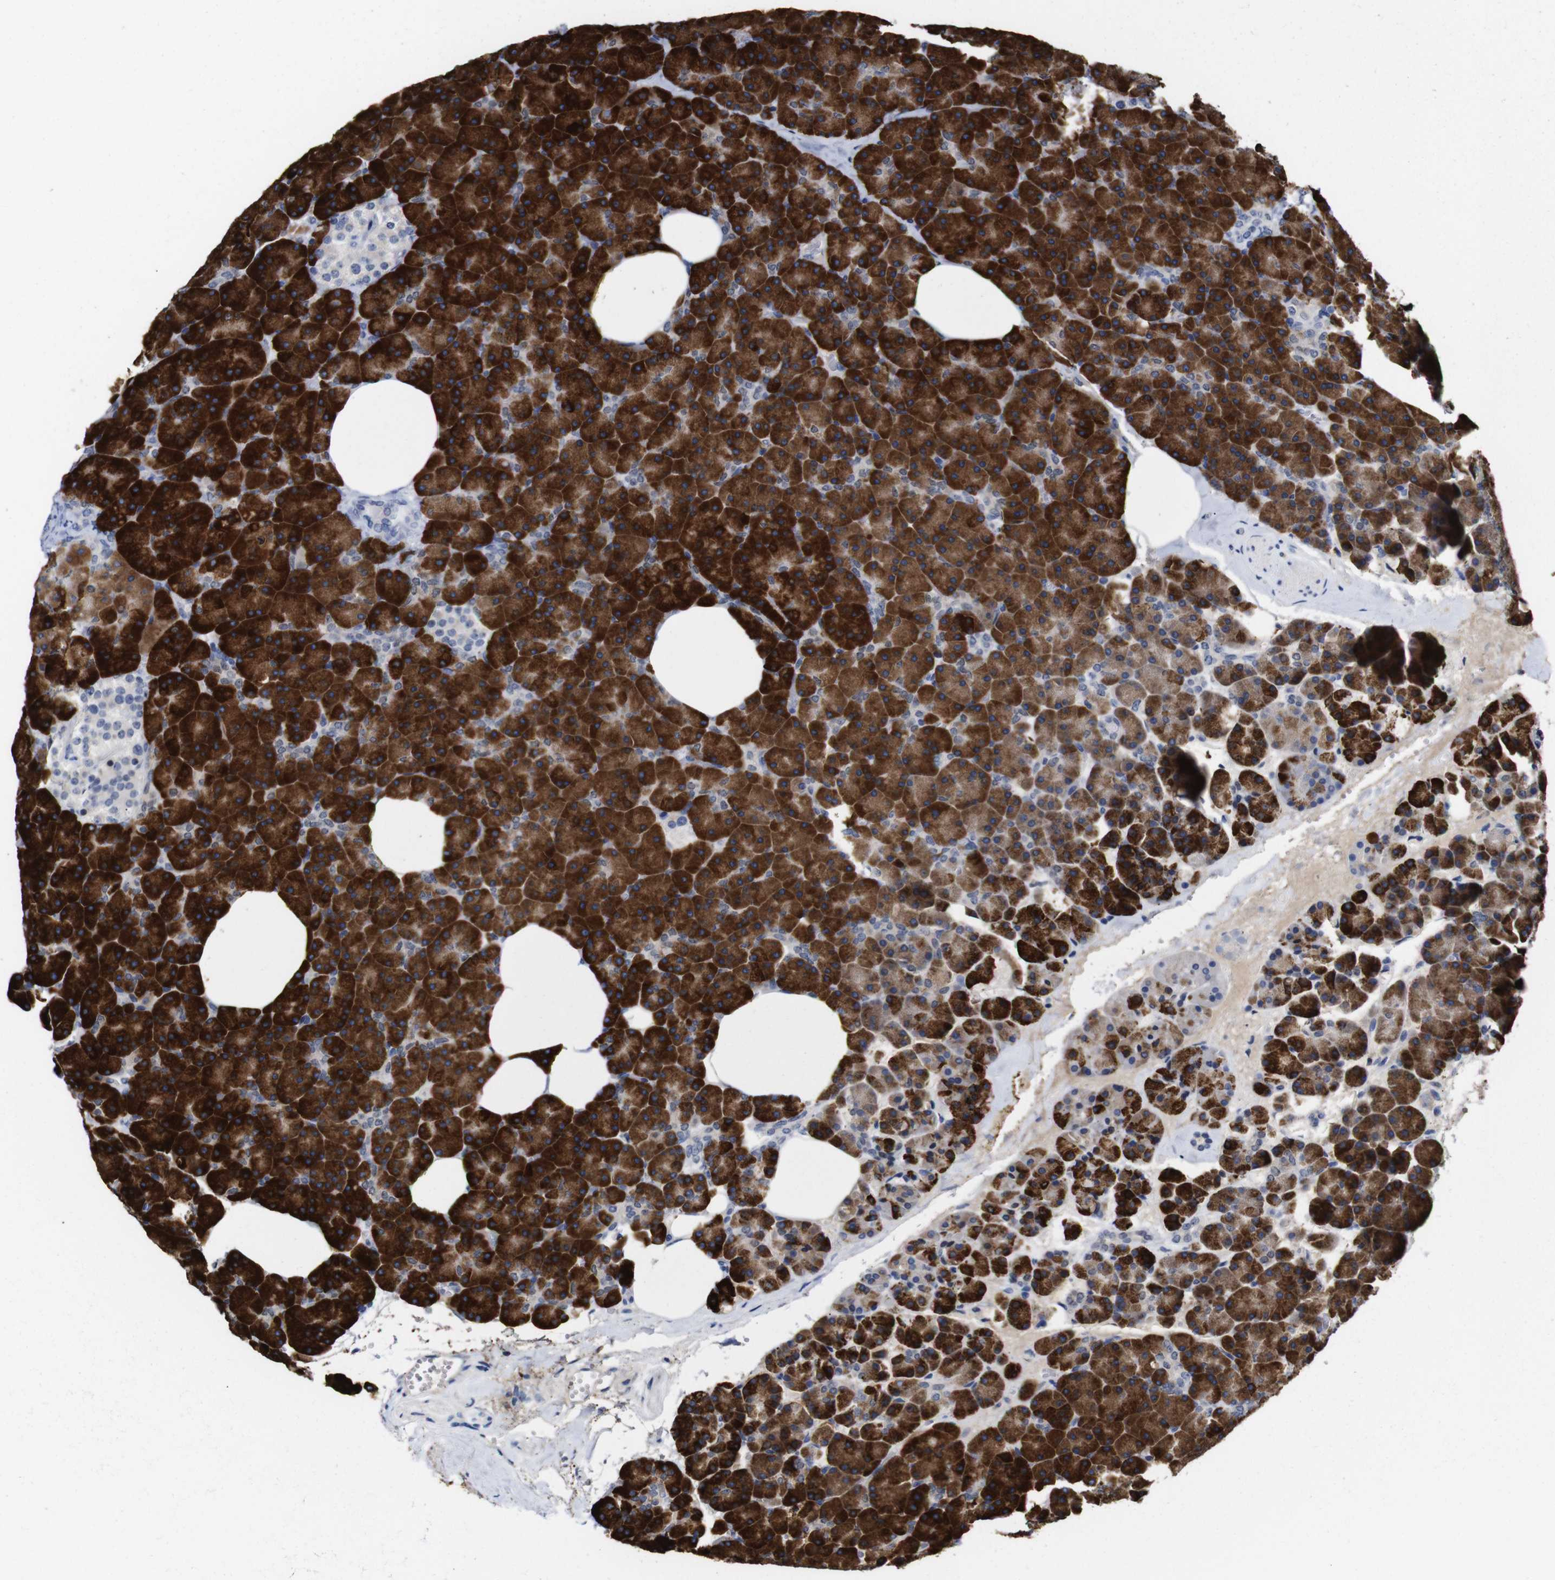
{"staining": {"intensity": "strong", "quantity": ">75%", "location": "cytoplasmic/membranous"}, "tissue": "pancreas", "cell_type": "Exocrine glandular cells", "image_type": "normal", "snomed": [{"axis": "morphology", "description": "Normal tissue, NOS"}, {"axis": "topography", "description": "Pancreas"}], "caption": "Protein staining displays strong cytoplasmic/membranous positivity in about >75% of exocrine glandular cells in benign pancreas. Ihc stains the protein of interest in brown and the nuclei are stained blue.", "gene": "TCEAL9", "patient": {"sex": "female", "age": 35}}